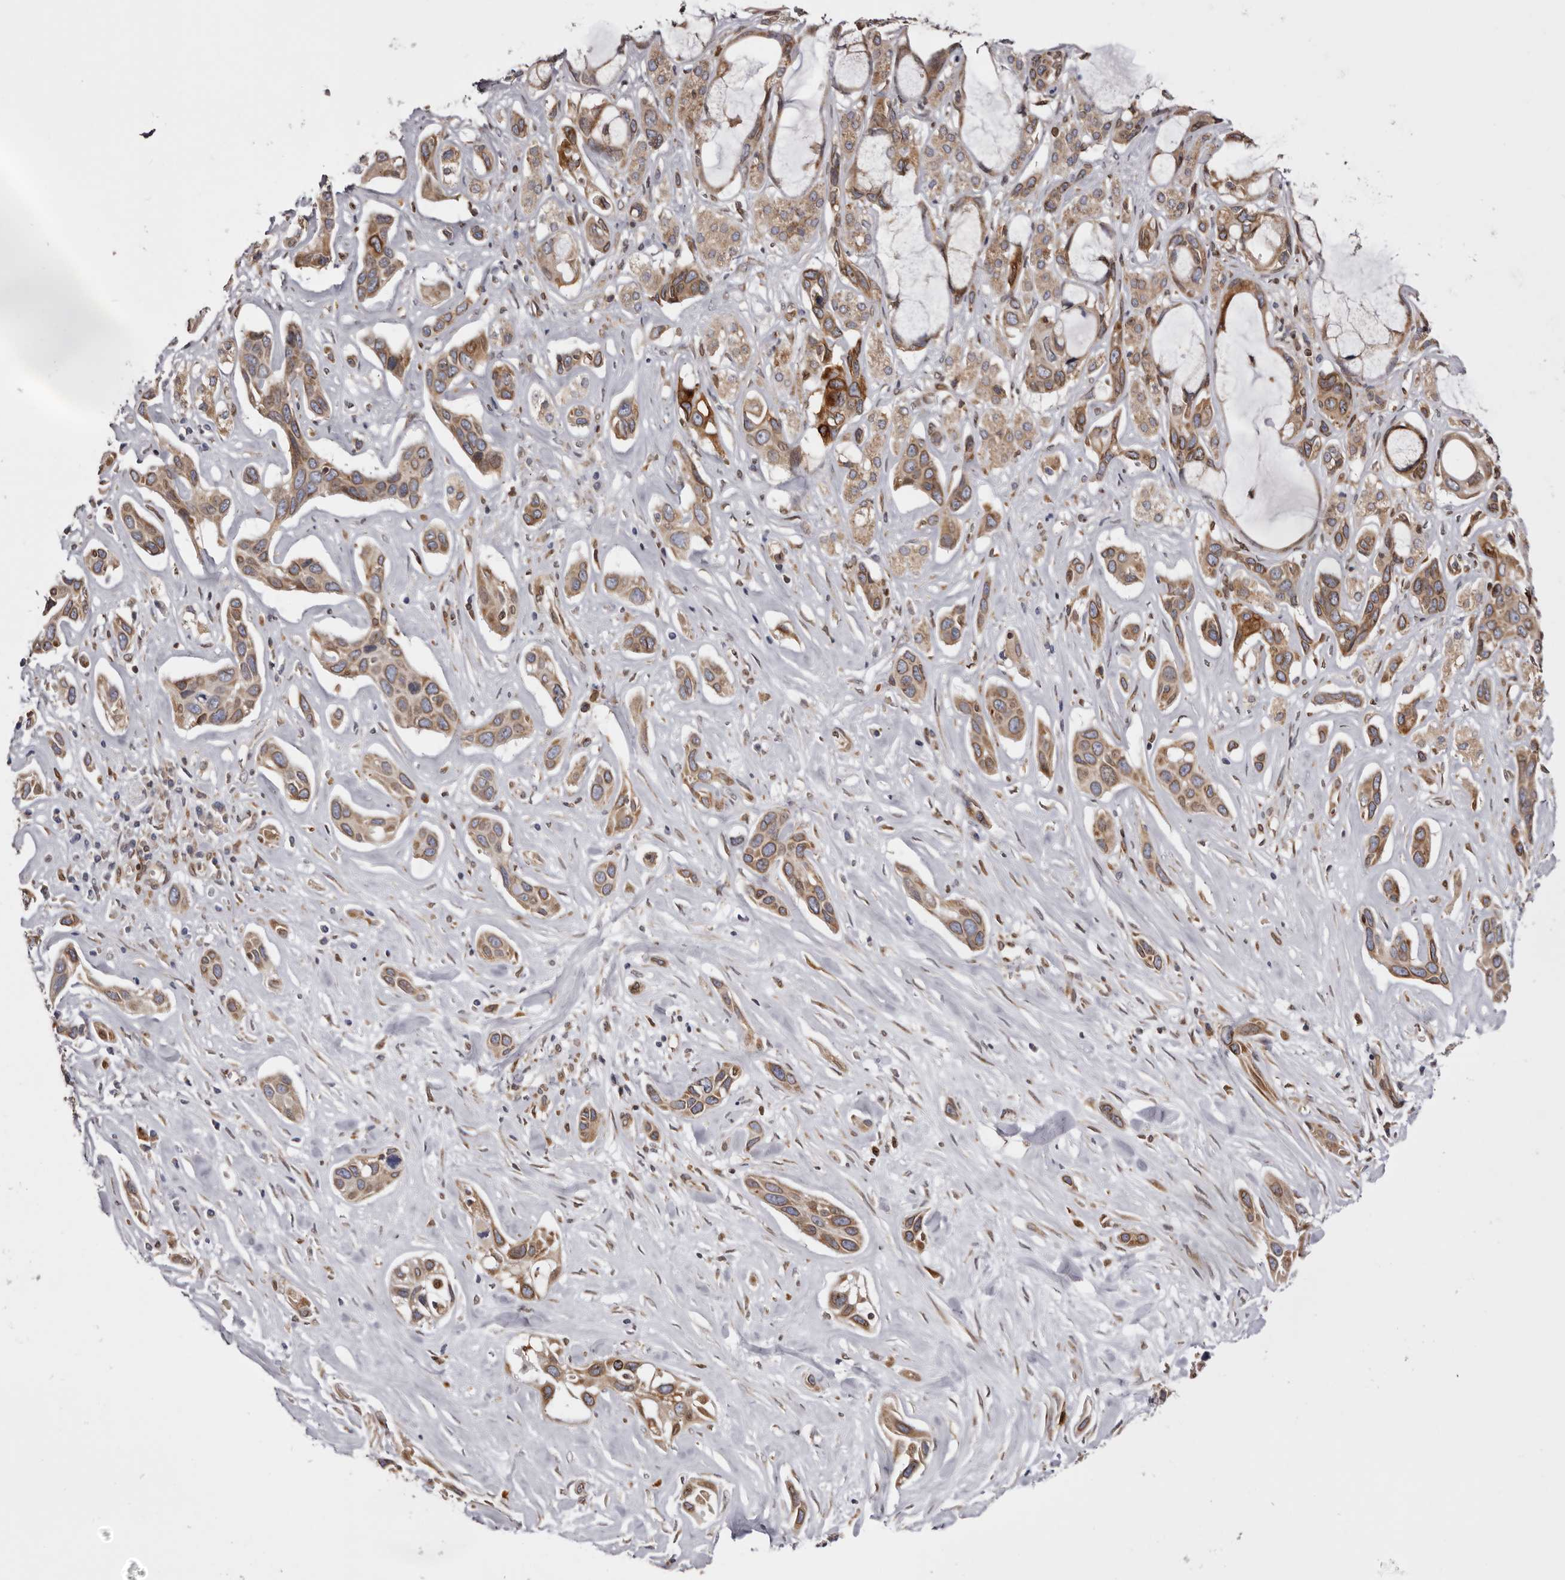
{"staining": {"intensity": "moderate", "quantity": ">75%", "location": "cytoplasmic/membranous"}, "tissue": "pancreatic cancer", "cell_type": "Tumor cells", "image_type": "cancer", "snomed": [{"axis": "morphology", "description": "Adenocarcinoma, NOS"}, {"axis": "topography", "description": "Pancreas"}], "caption": "IHC of human pancreatic cancer exhibits medium levels of moderate cytoplasmic/membranous positivity in about >75% of tumor cells.", "gene": "C4orf3", "patient": {"sex": "female", "age": 60}}